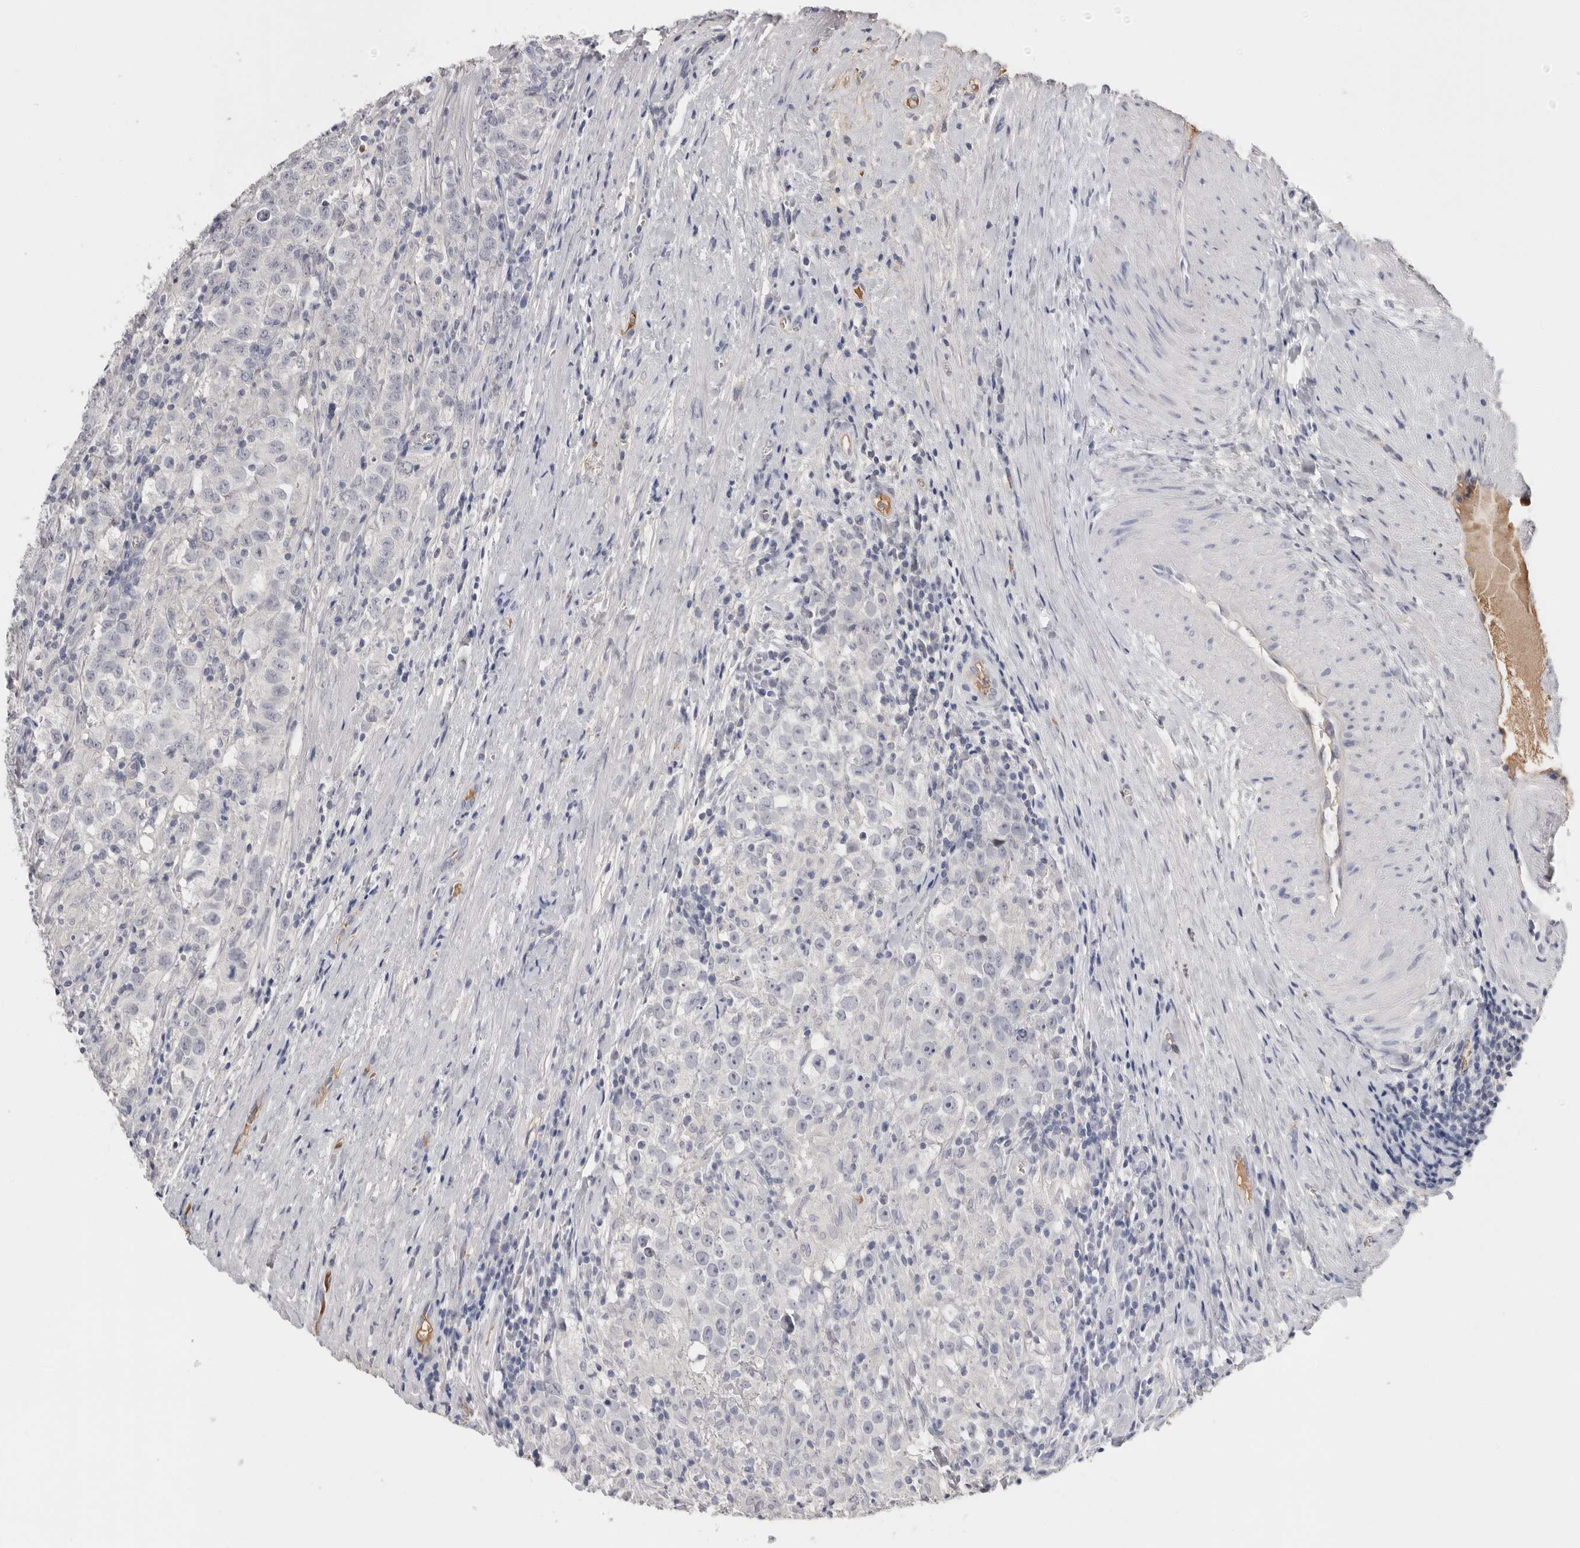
{"staining": {"intensity": "negative", "quantity": "none", "location": "none"}, "tissue": "testis cancer", "cell_type": "Tumor cells", "image_type": "cancer", "snomed": [{"axis": "morphology", "description": "Seminoma, NOS"}, {"axis": "morphology", "description": "Carcinoma, Embryonal, NOS"}, {"axis": "topography", "description": "Testis"}], "caption": "High magnification brightfield microscopy of testis cancer stained with DAB (3,3'-diaminobenzidine) (brown) and counterstained with hematoxylin (blue): tumor cells show no significant expression.", "gene": "APOA2", "patient": {"sex": "male", "age": 43}}